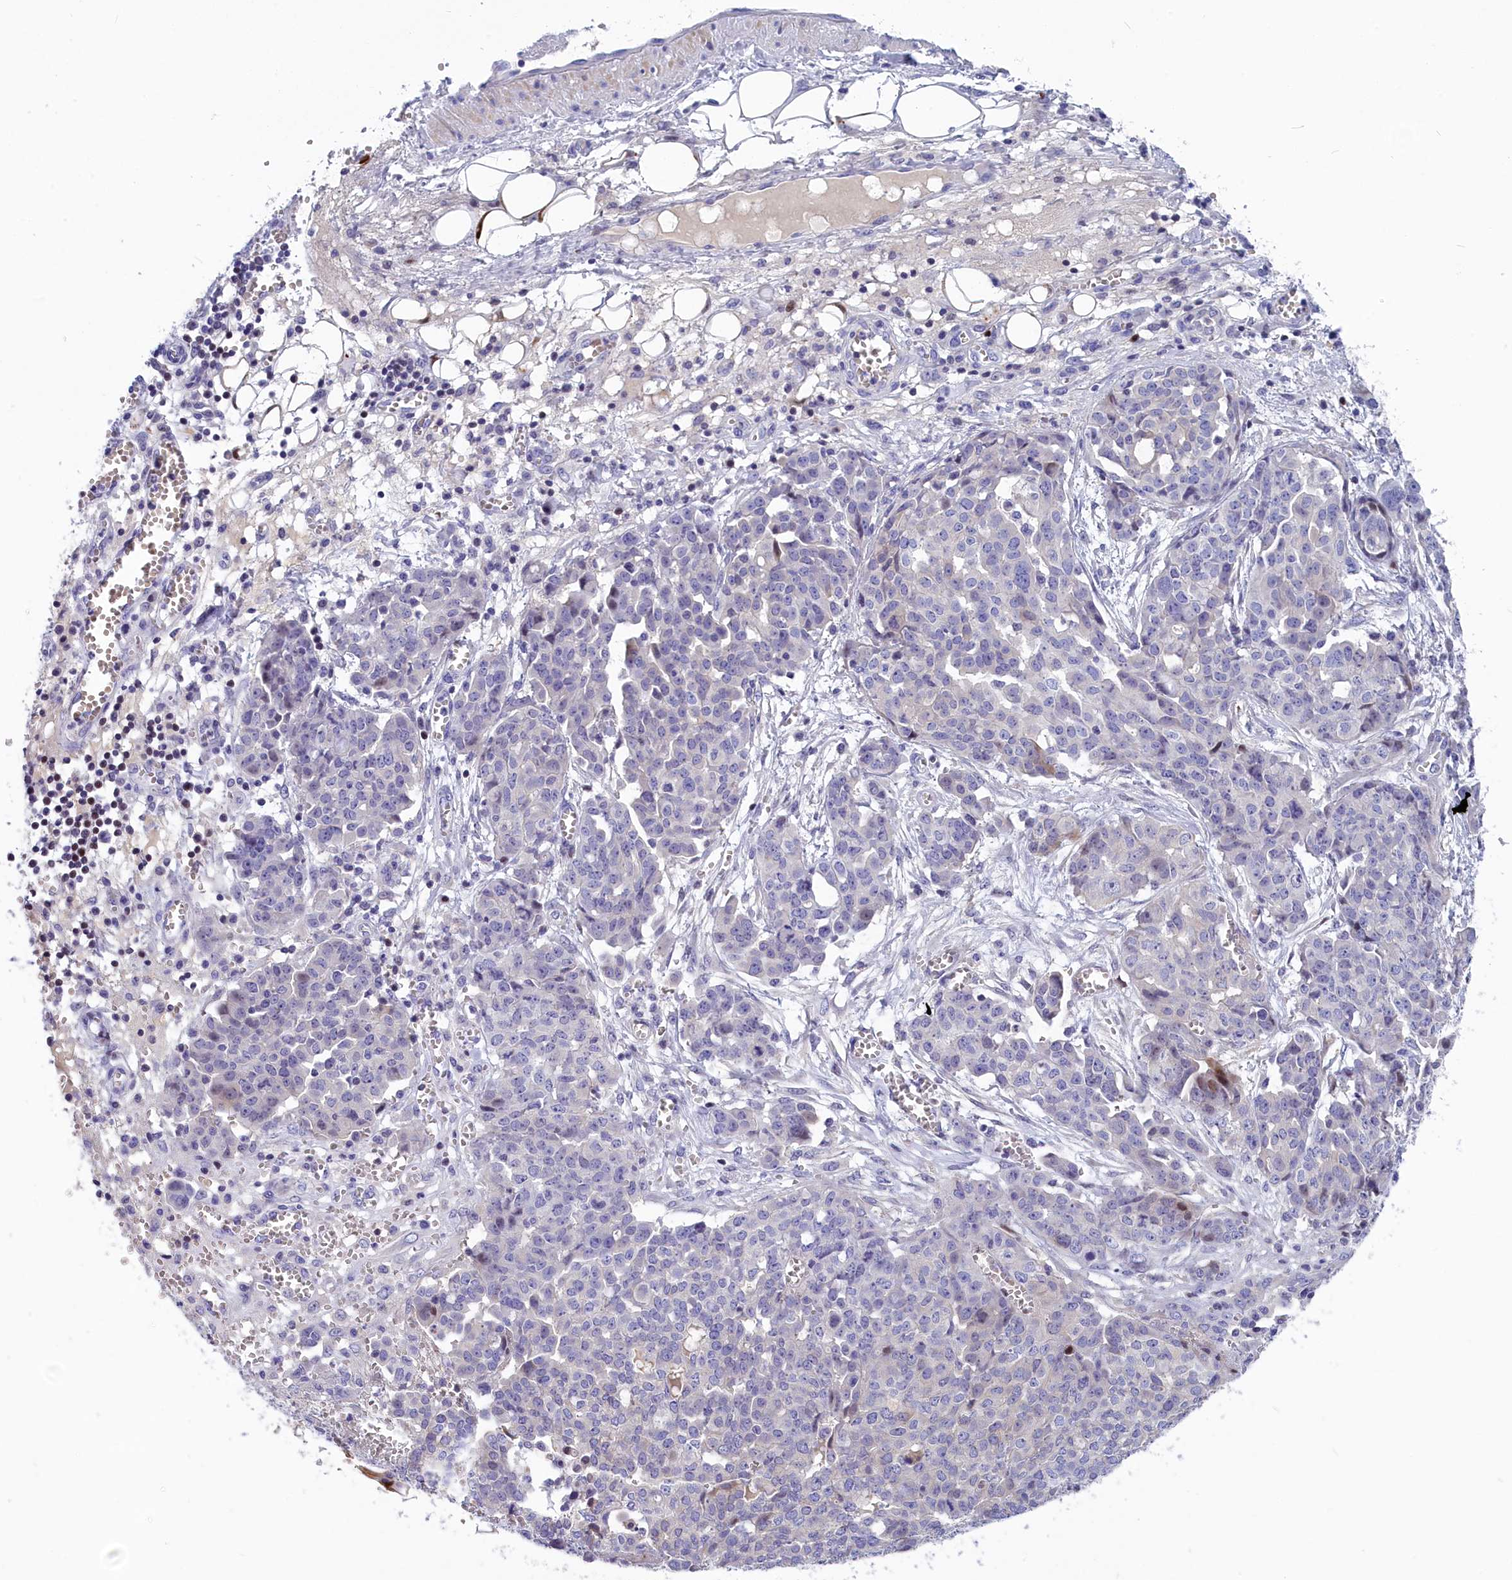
{"staining": {"intensity": "negative", "quantity": "none", "location": "none"}, "tissue": "ovarian cancer", "cell_type": "Tumor cells", "image_type": "cancer", "snomed": [{"axis": "morphology", "description": "Cystadenocarcinoma, serous, NOS"}, {"axis": "topography", "description": "Soft tissue"}, {"axis": "topography", "description": "Ovary"}], "caption": "This is a image of immunohistochemistry staining of ovarian serous cystadenocarcinoma, which shows no expression in tumor cells.", "gene": "NKPD1", "patient": {"sex": "female", "age": 57}}